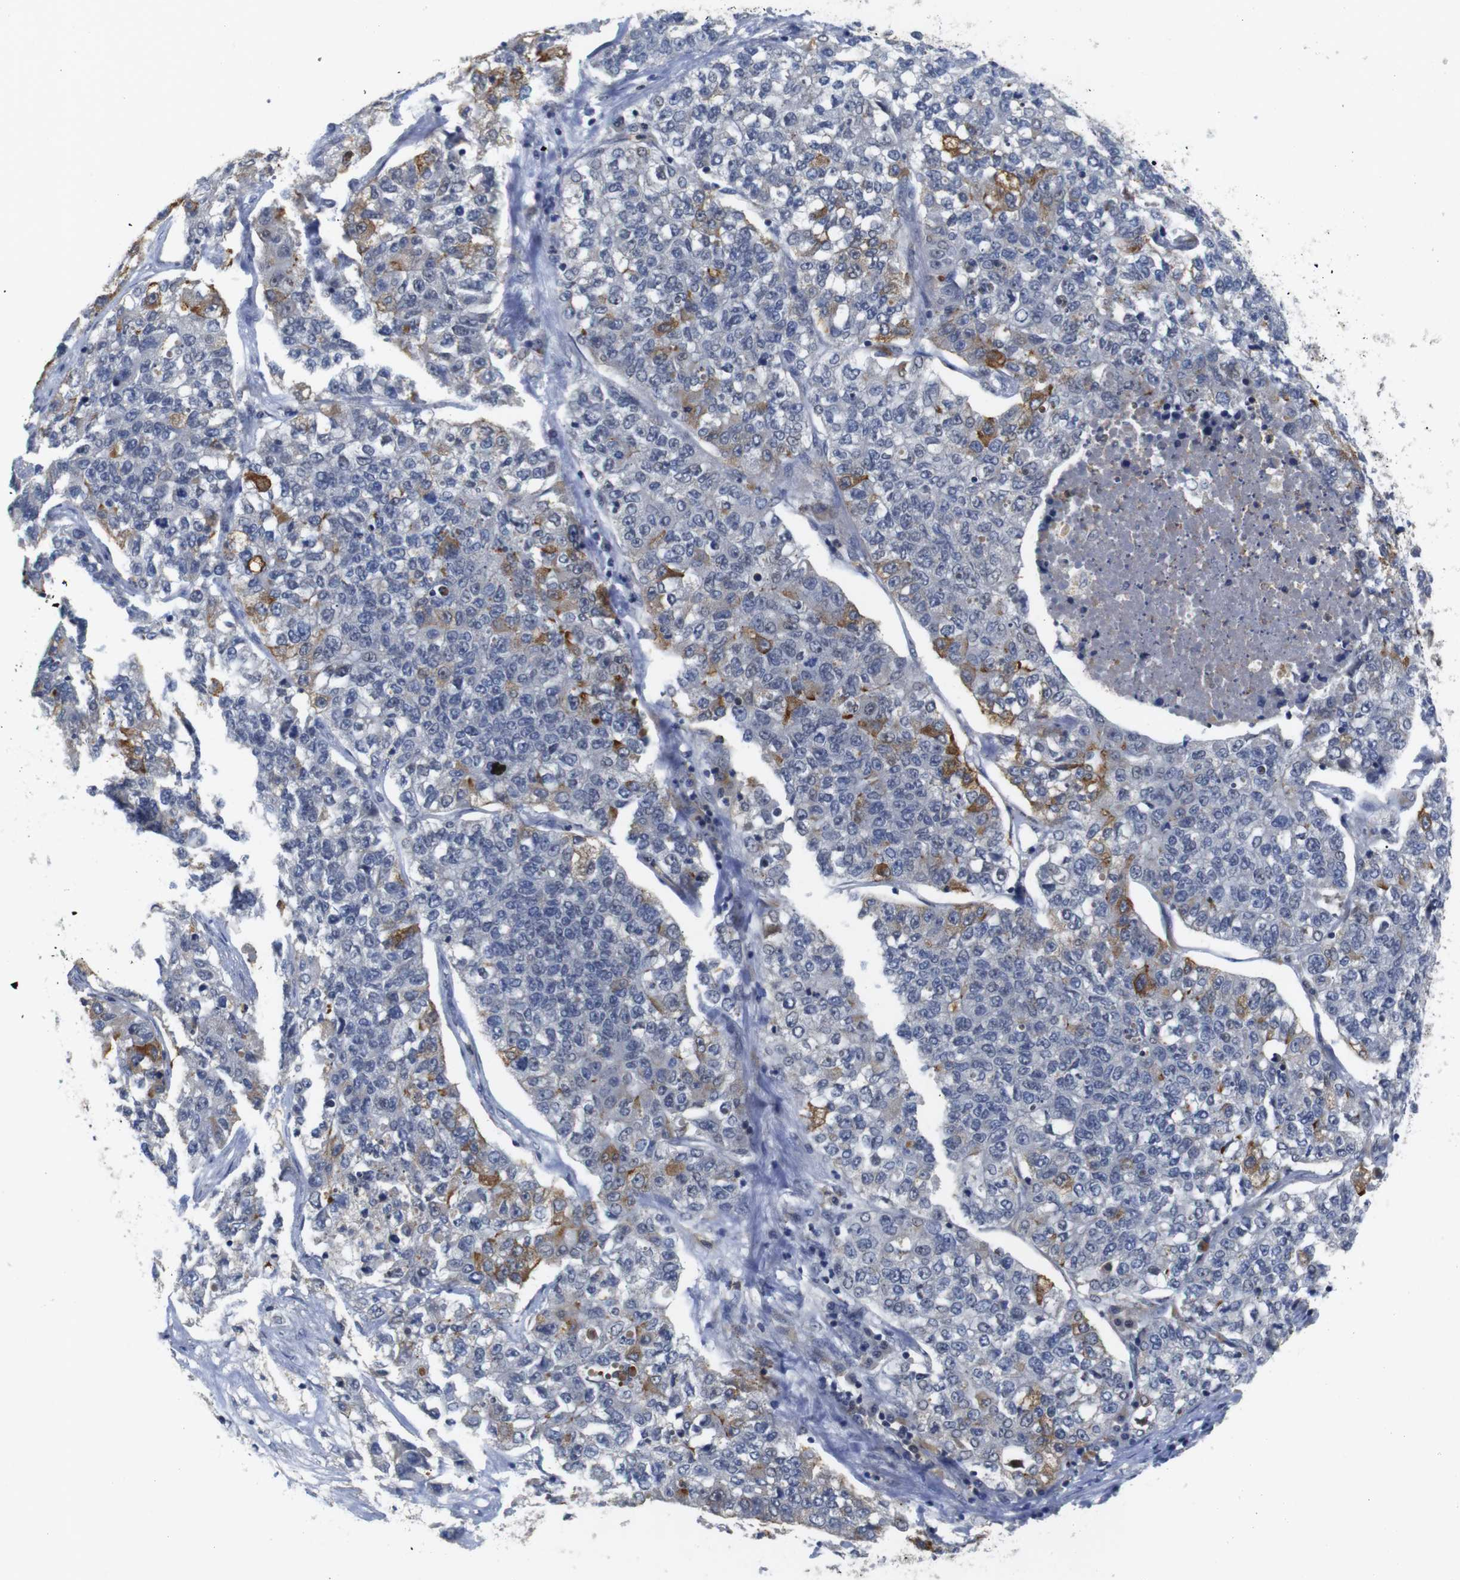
{"staining": {"intensity": "moderate", "quantity": "<25%", "location": "cytoplasmic/membranous"}, "tissue": "lung cancer", "cell_type": "Tumor cells", "image_type": "cancer", "snomed": [{"axis": "morphology", "description": "Adenocarcinoma, NOS"}, {"axis": "topography", "description": "Lung"}], "caption": "Immunohistochemistry (IHC) staining of lung cancer (adenocarcinoma), which demonstrates low levels of moderate cytoplasmic/membranous expression in about <25% of tumor cells indicating moderate cytoplasmic/membranous protein expression. The staining was performed using DAB (3,3'-diaminobenzidine) (brown) for protein detection and nuclei were counterstained in hematoxylin (blue).", "gene": "FNTA", "patient": {"sex": "male", "age": 49}}